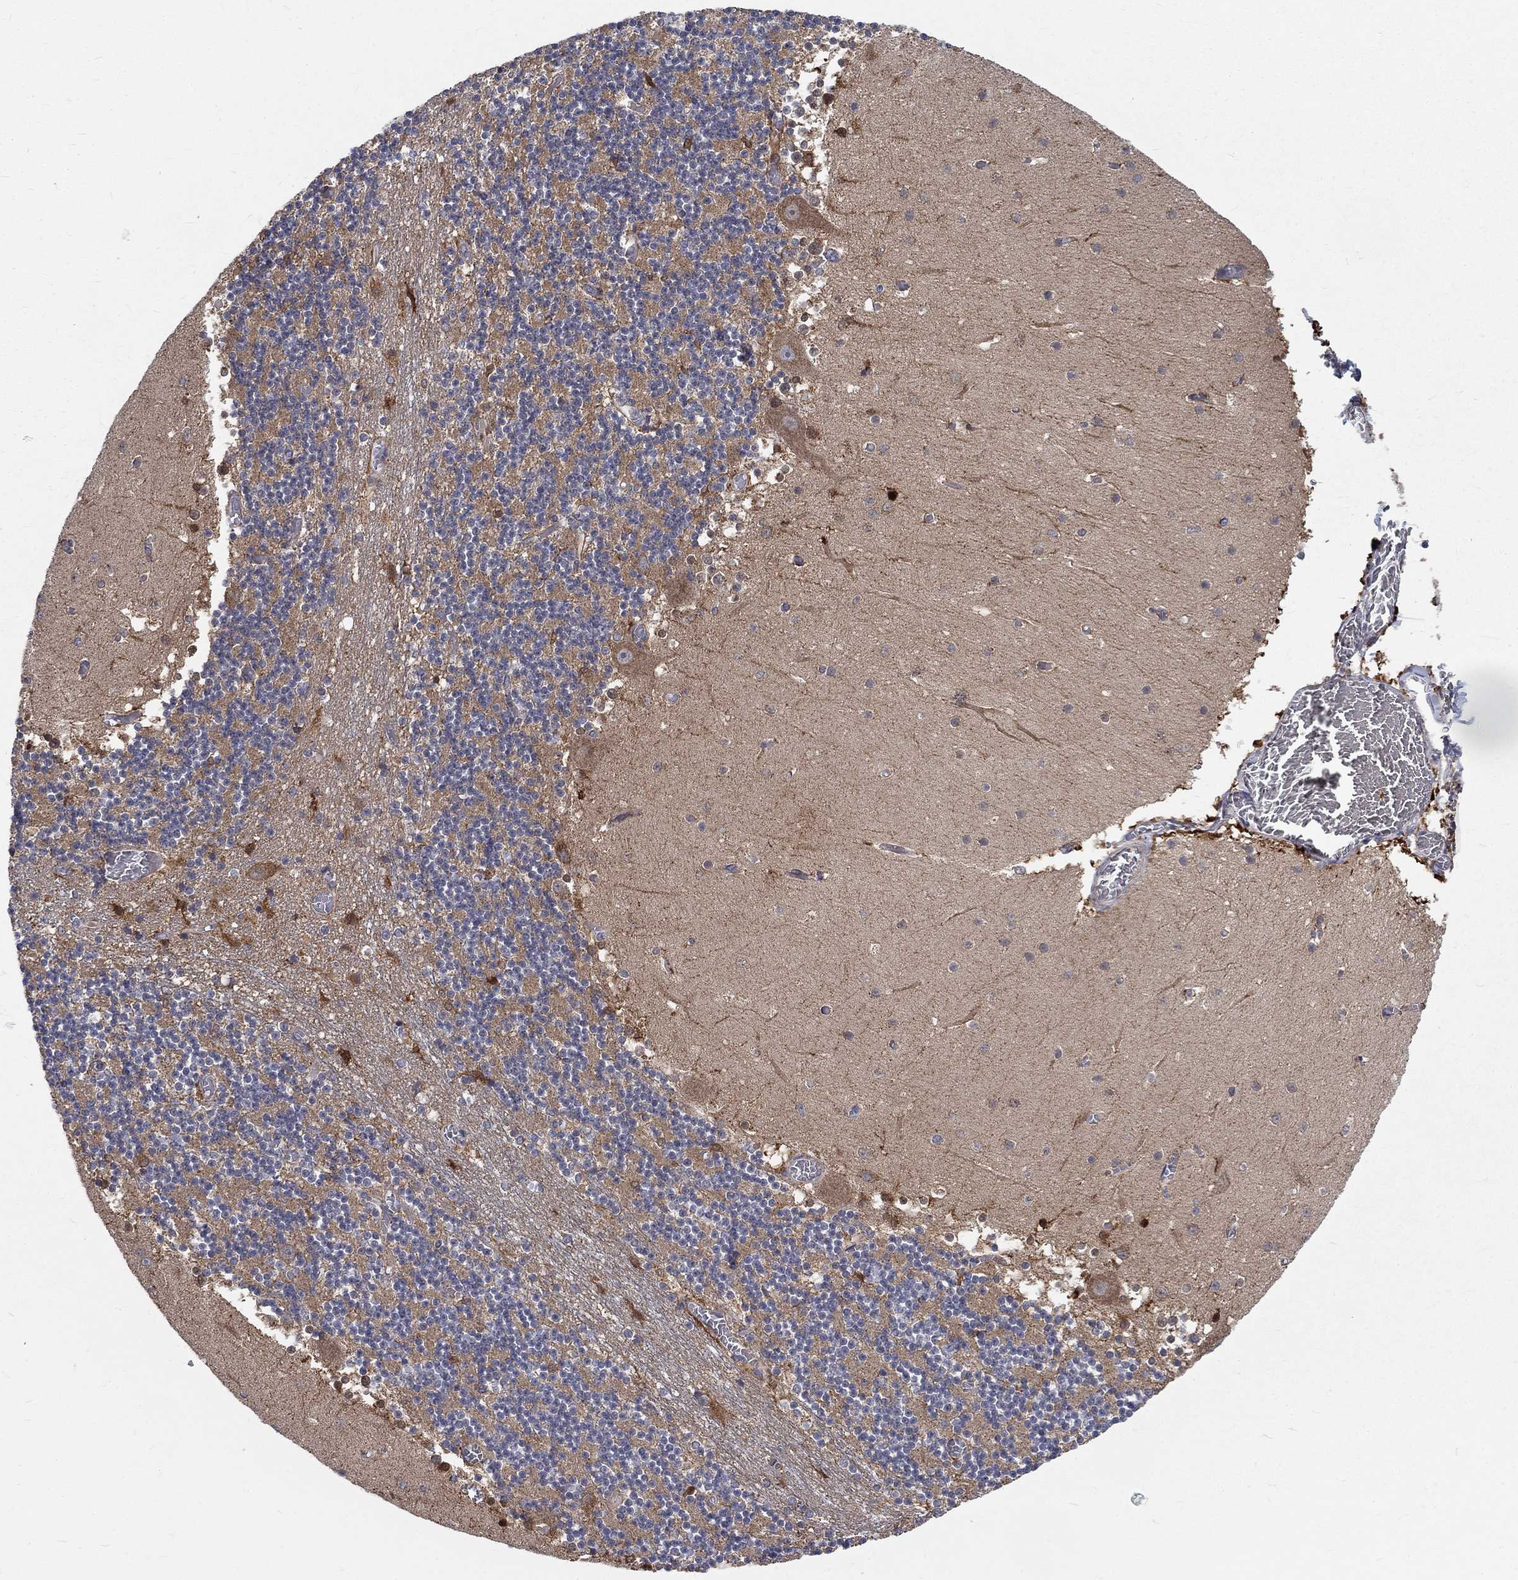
{"staining": {"intensity": "negative", "quantity": "none", "location": "none"}, "tissue": "cerebellum", "cell_type": "Cells in granular layer", "image_type": "normal", "snomed": [{"axis": "morphology", "description": "Normal tissue, NOS"}, {"axis": "topography", "description": "Cerebellum"}], "caption": "Immunohistochemical staining of normal cerebellum reveals no significant staining in cells in granular layer. The staining was performed using DAB to visualize the protein expression in brown, while the nuclei were stained in blue with hematoxylin (Magnification: 20x).", "gene": "NME7", "patient": {"sex": "female", "age": 28}}